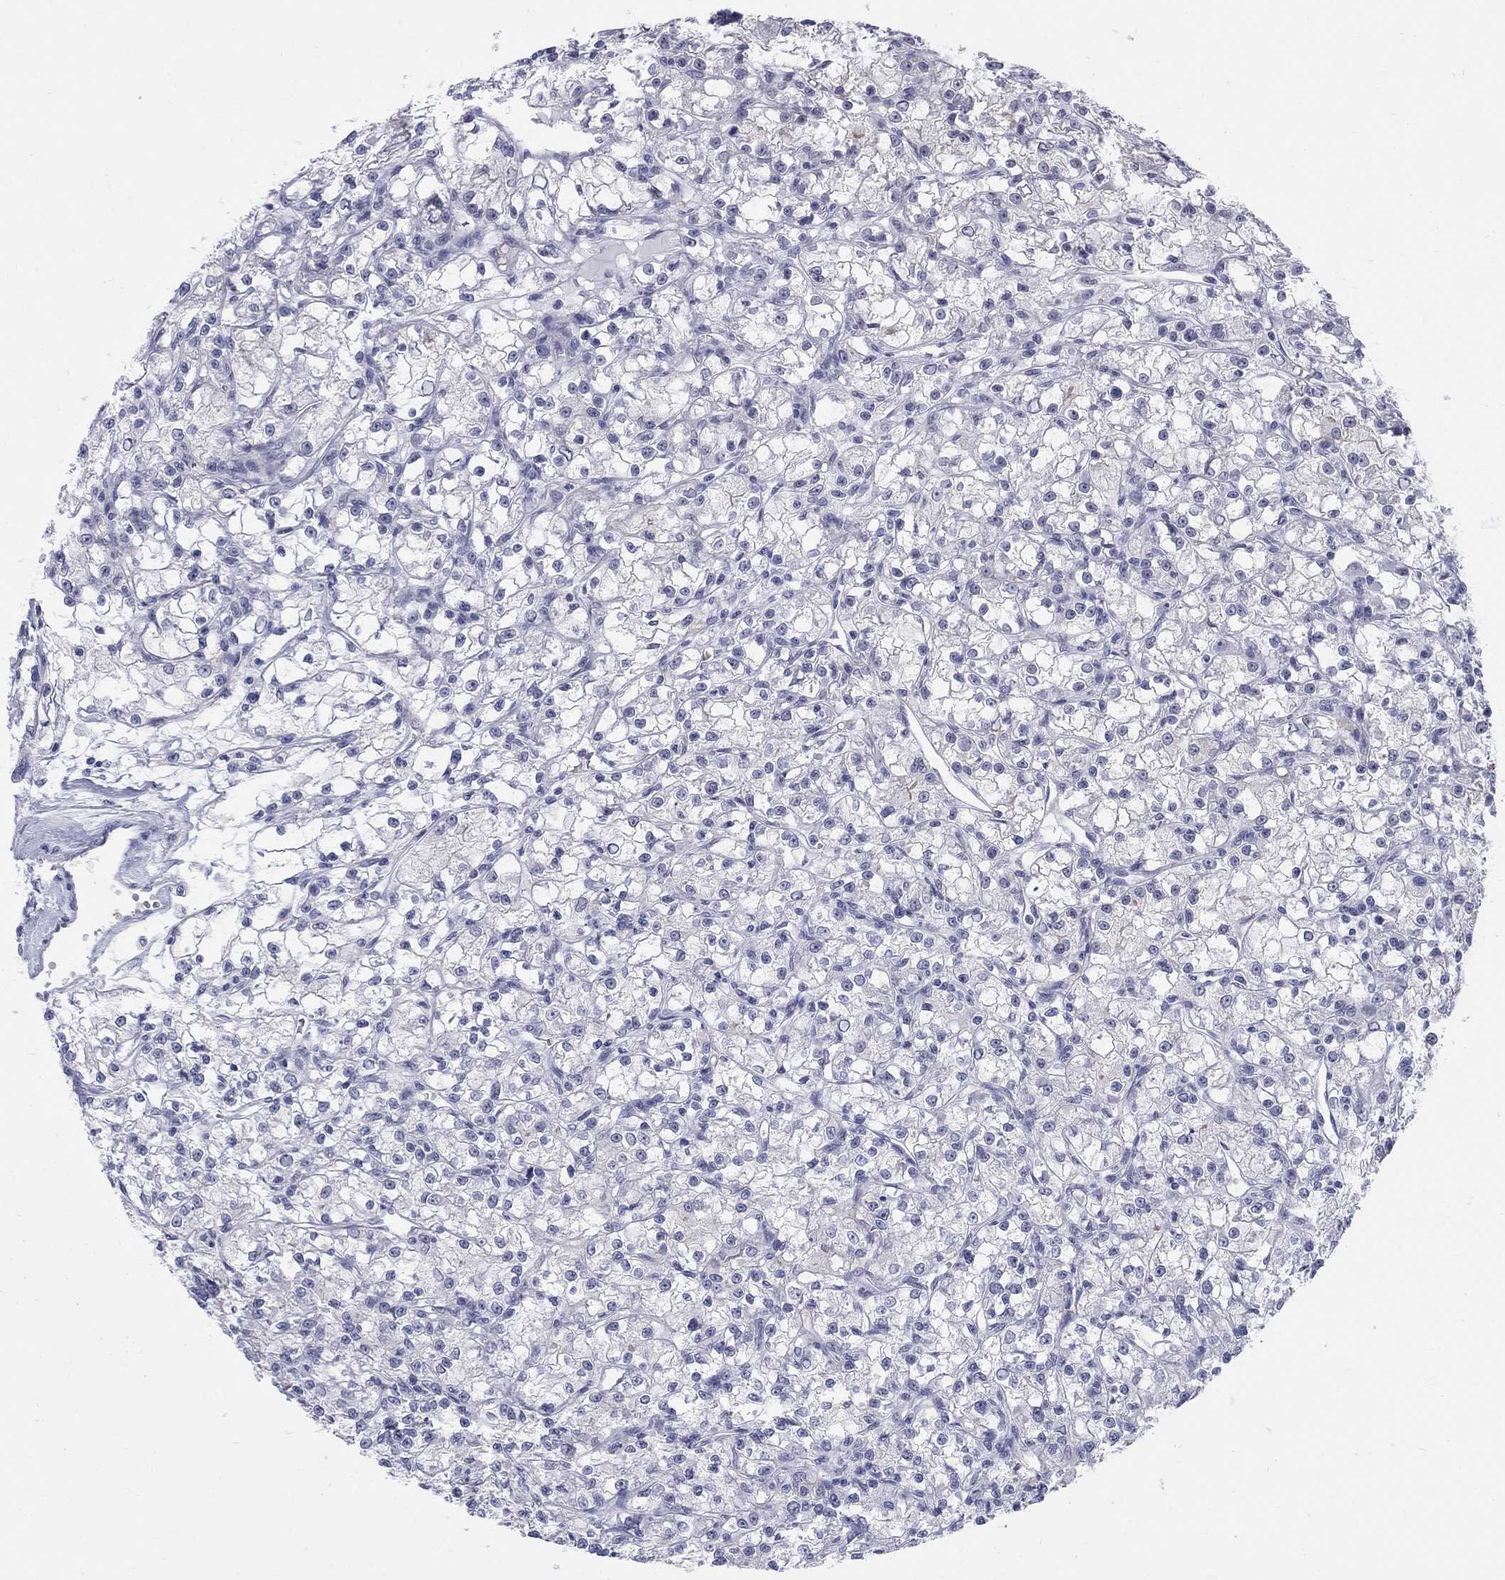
{"staining": {"intensity": "negative", "quantity": "none", "location": "none"}, "tissue": "renal cancer", "cell_type": "Tumor cells", "image_type": "cancer", "snomed": [{"axis": "morphology", "description": "Adenocarcinoma, NOS"}, {"axis": "topography", "description": "Kidney"}], "caption": "Immunohistochemical staining of human renal cancer displays no significant expression in tumor cells. The staining was performed using DAB to visualize the protein expression in brown, while the nuclei were stained in blue with hematoxylin (Magnification: 20x).", "gene": "DMTN", "patient": {"sex": "female", "age": 59}}